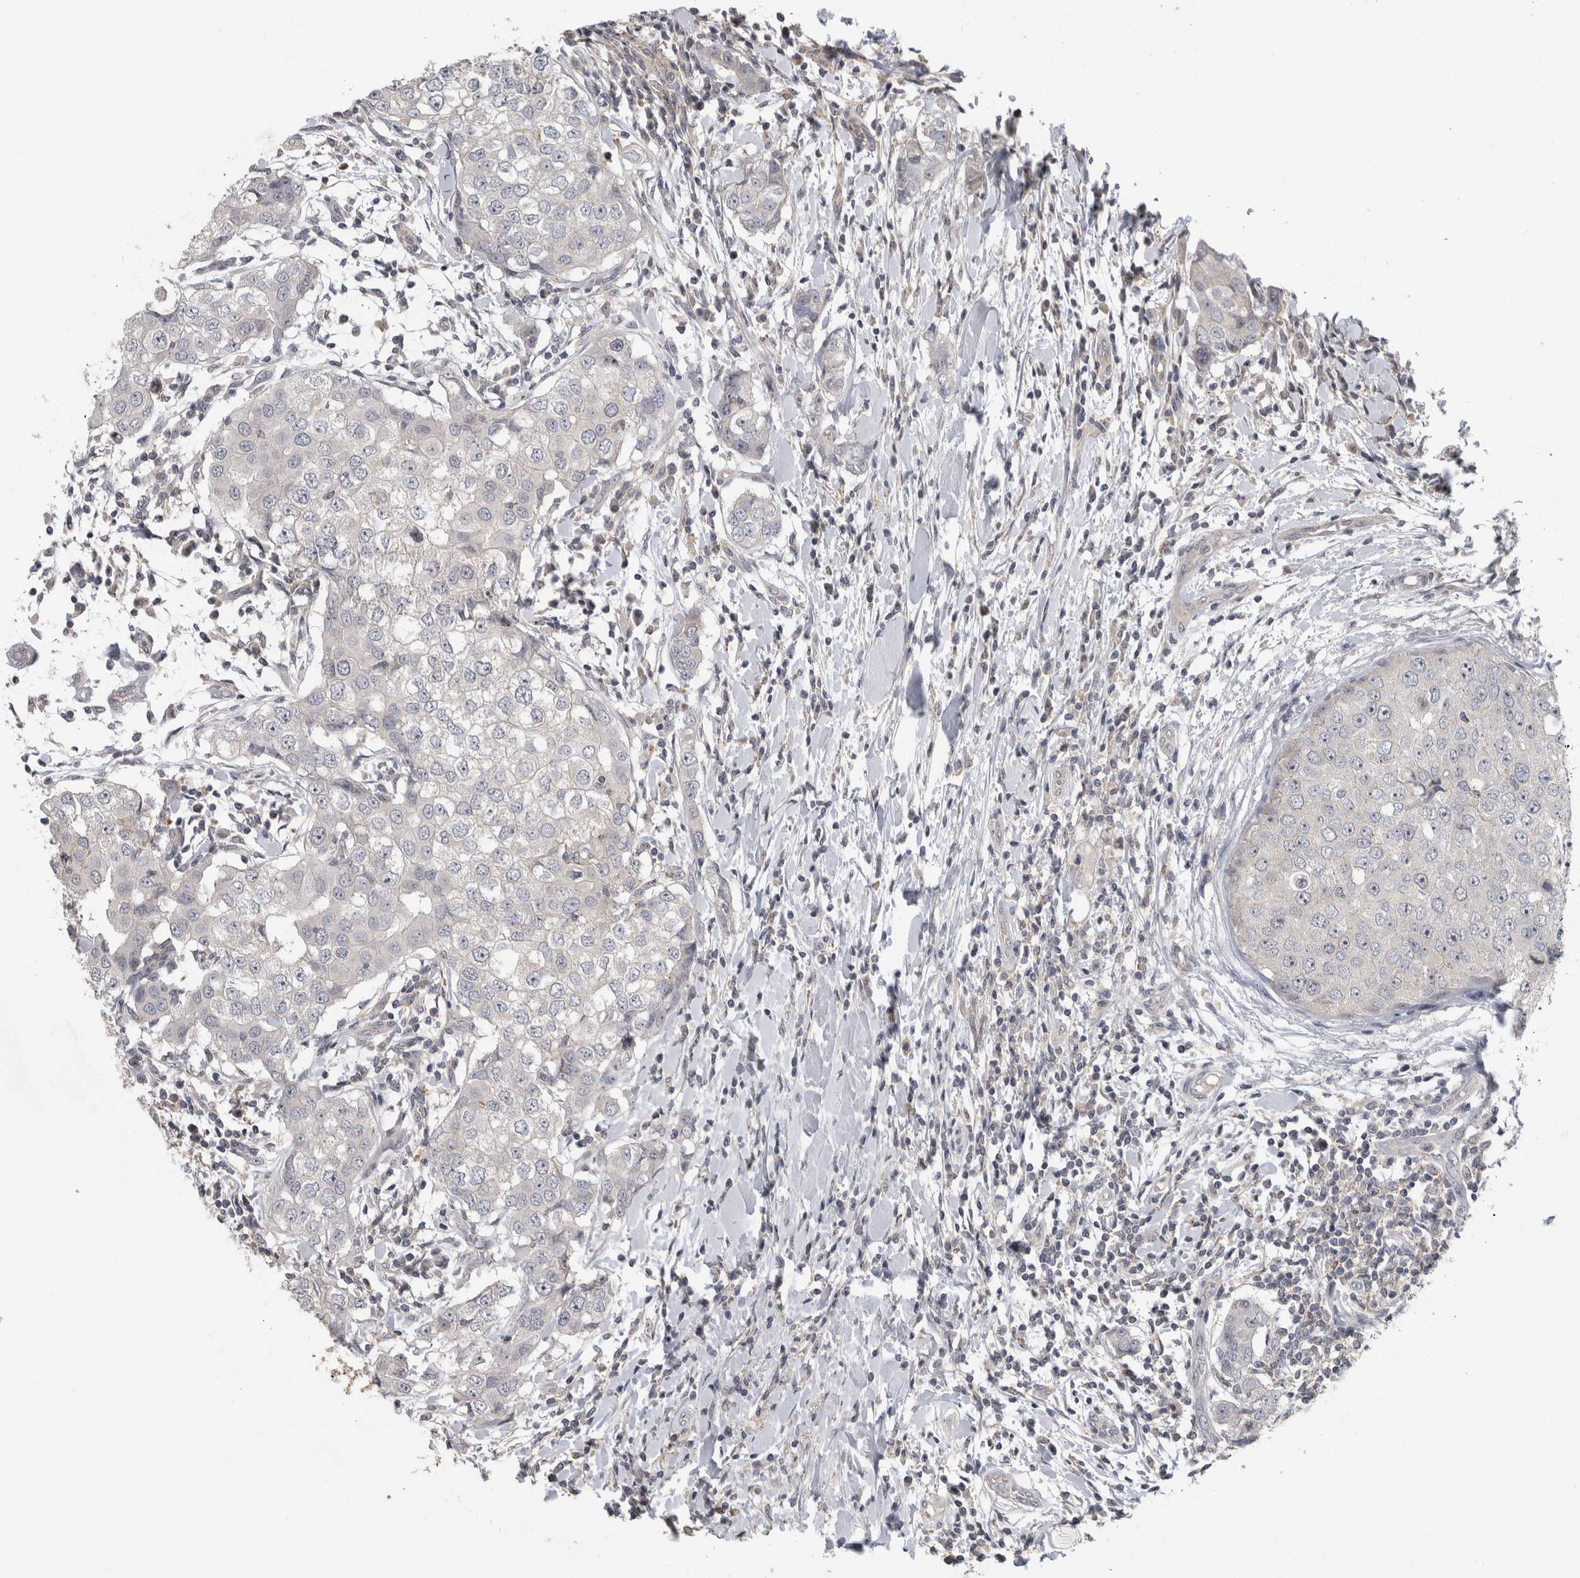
{"staining": {"intensity": "weak", "quantity": "<25%", "location": "cytoplasmic/membranous"}, "tissue": "breast cancer", "cell_type": "Tumor cells", "image_type": "cancer", "snomed": [{"axis": "morphology", "description": "Duct carcinoma"}, {"axis": "topography", "description": "Breast"}], "caption": "Breast intraductal carcinoma was stained to show a protein in brown. There is no significant expression in tumor cells. (DAB immunohistochemistry (IHC) visualized using brightfield microscopy, high magnification).", "gene": "RBM28", "patient": {"sex": "female", "age": 27}}